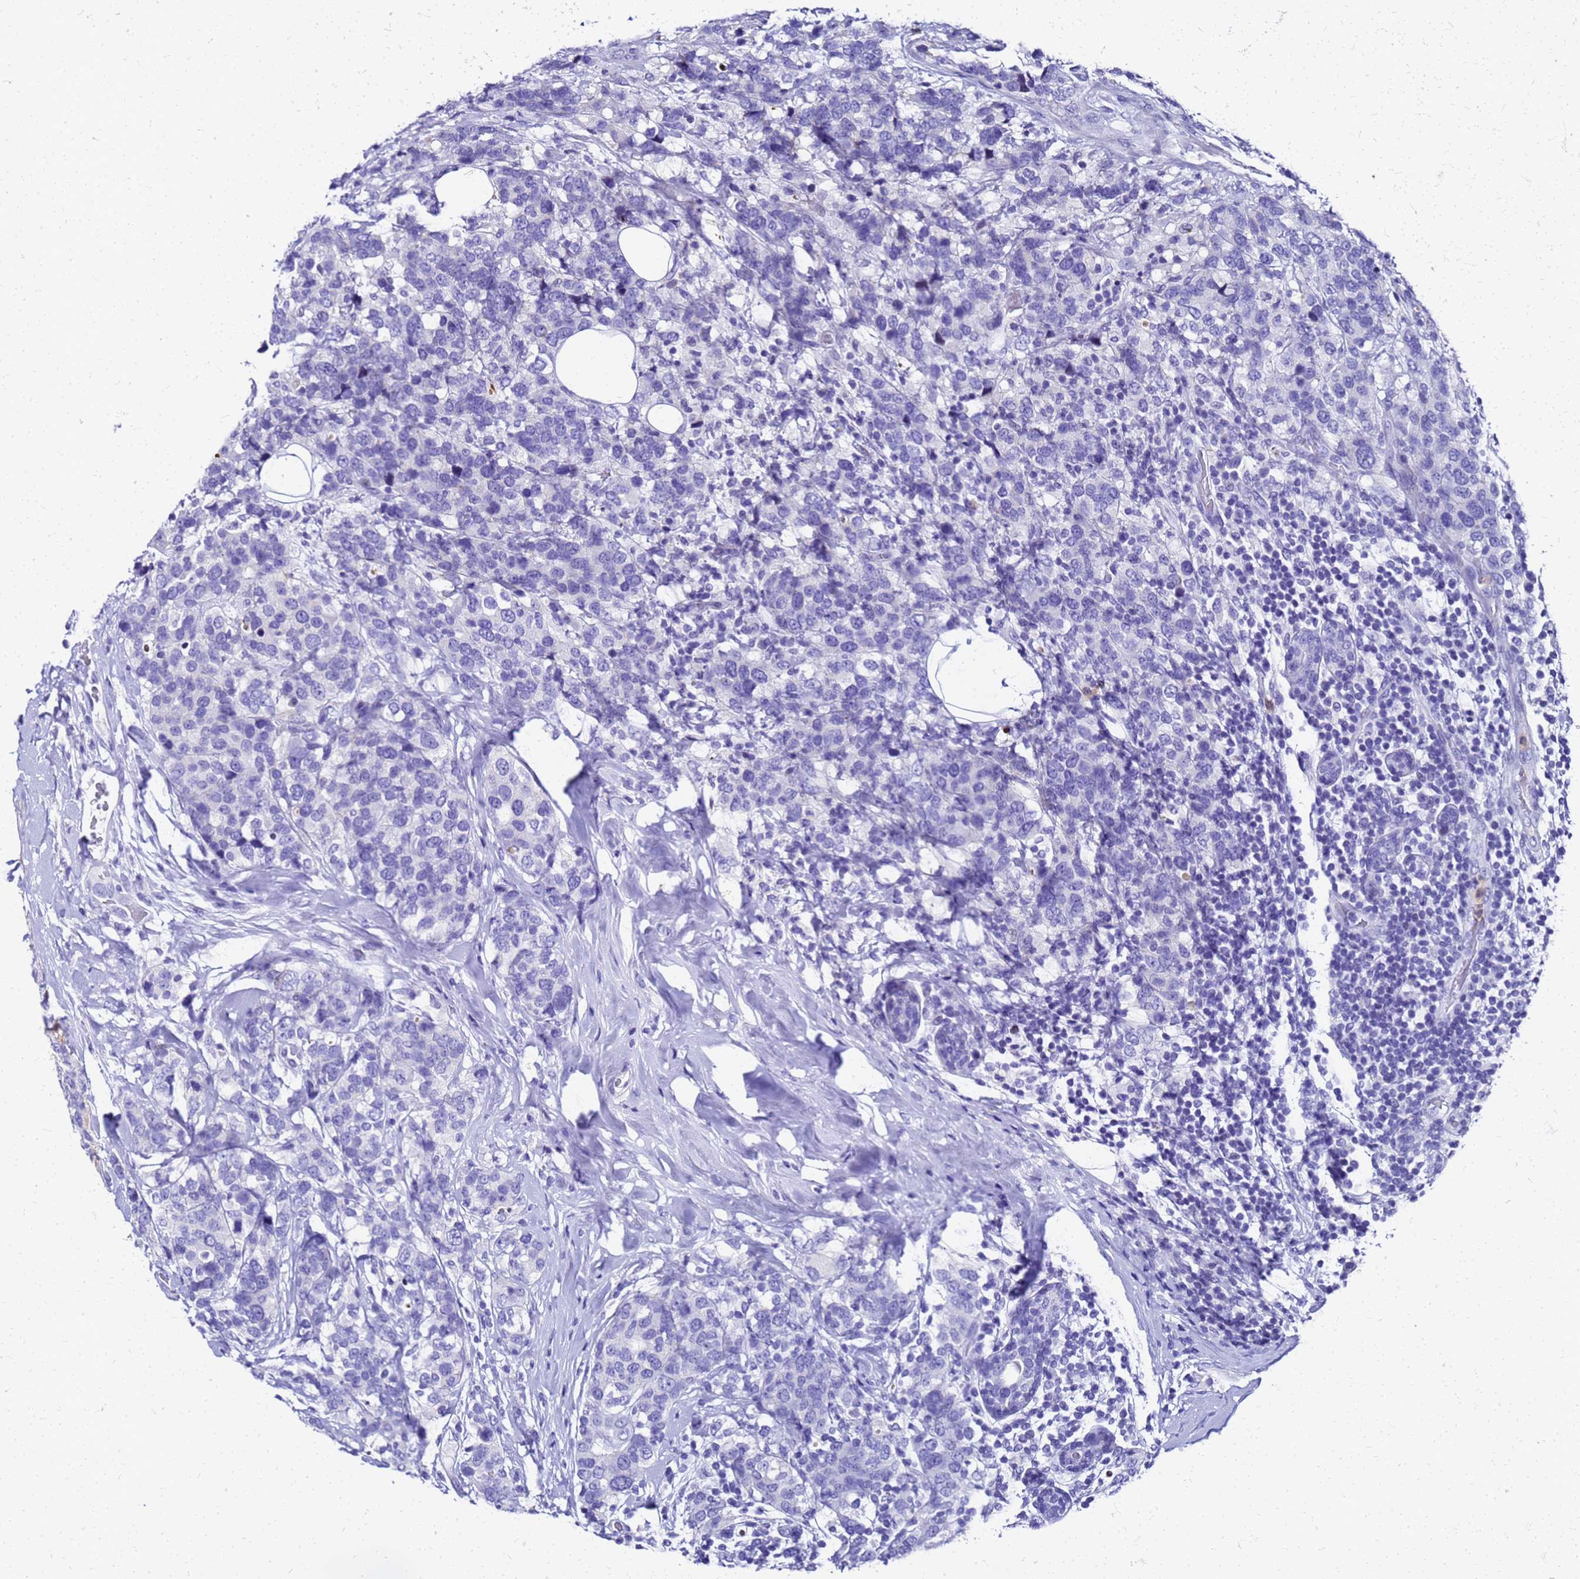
{"staining": {"intensity": "negative", "quantity": "none", "location": "none"}, "tissue": "breast cancer", "cell_type": "Tumor cells", "image_type": "cancer", "snomed": [{"axis": "morphology", "description": "Lobular carcinoma"}, {"axis": "topography", "description": "Breast"}], "caption": "The image shows no staining of tumor cells in lobular carcinoma (breast).", "gene": "SMIM21", "patient": {"sex": "female", "age": 59}}